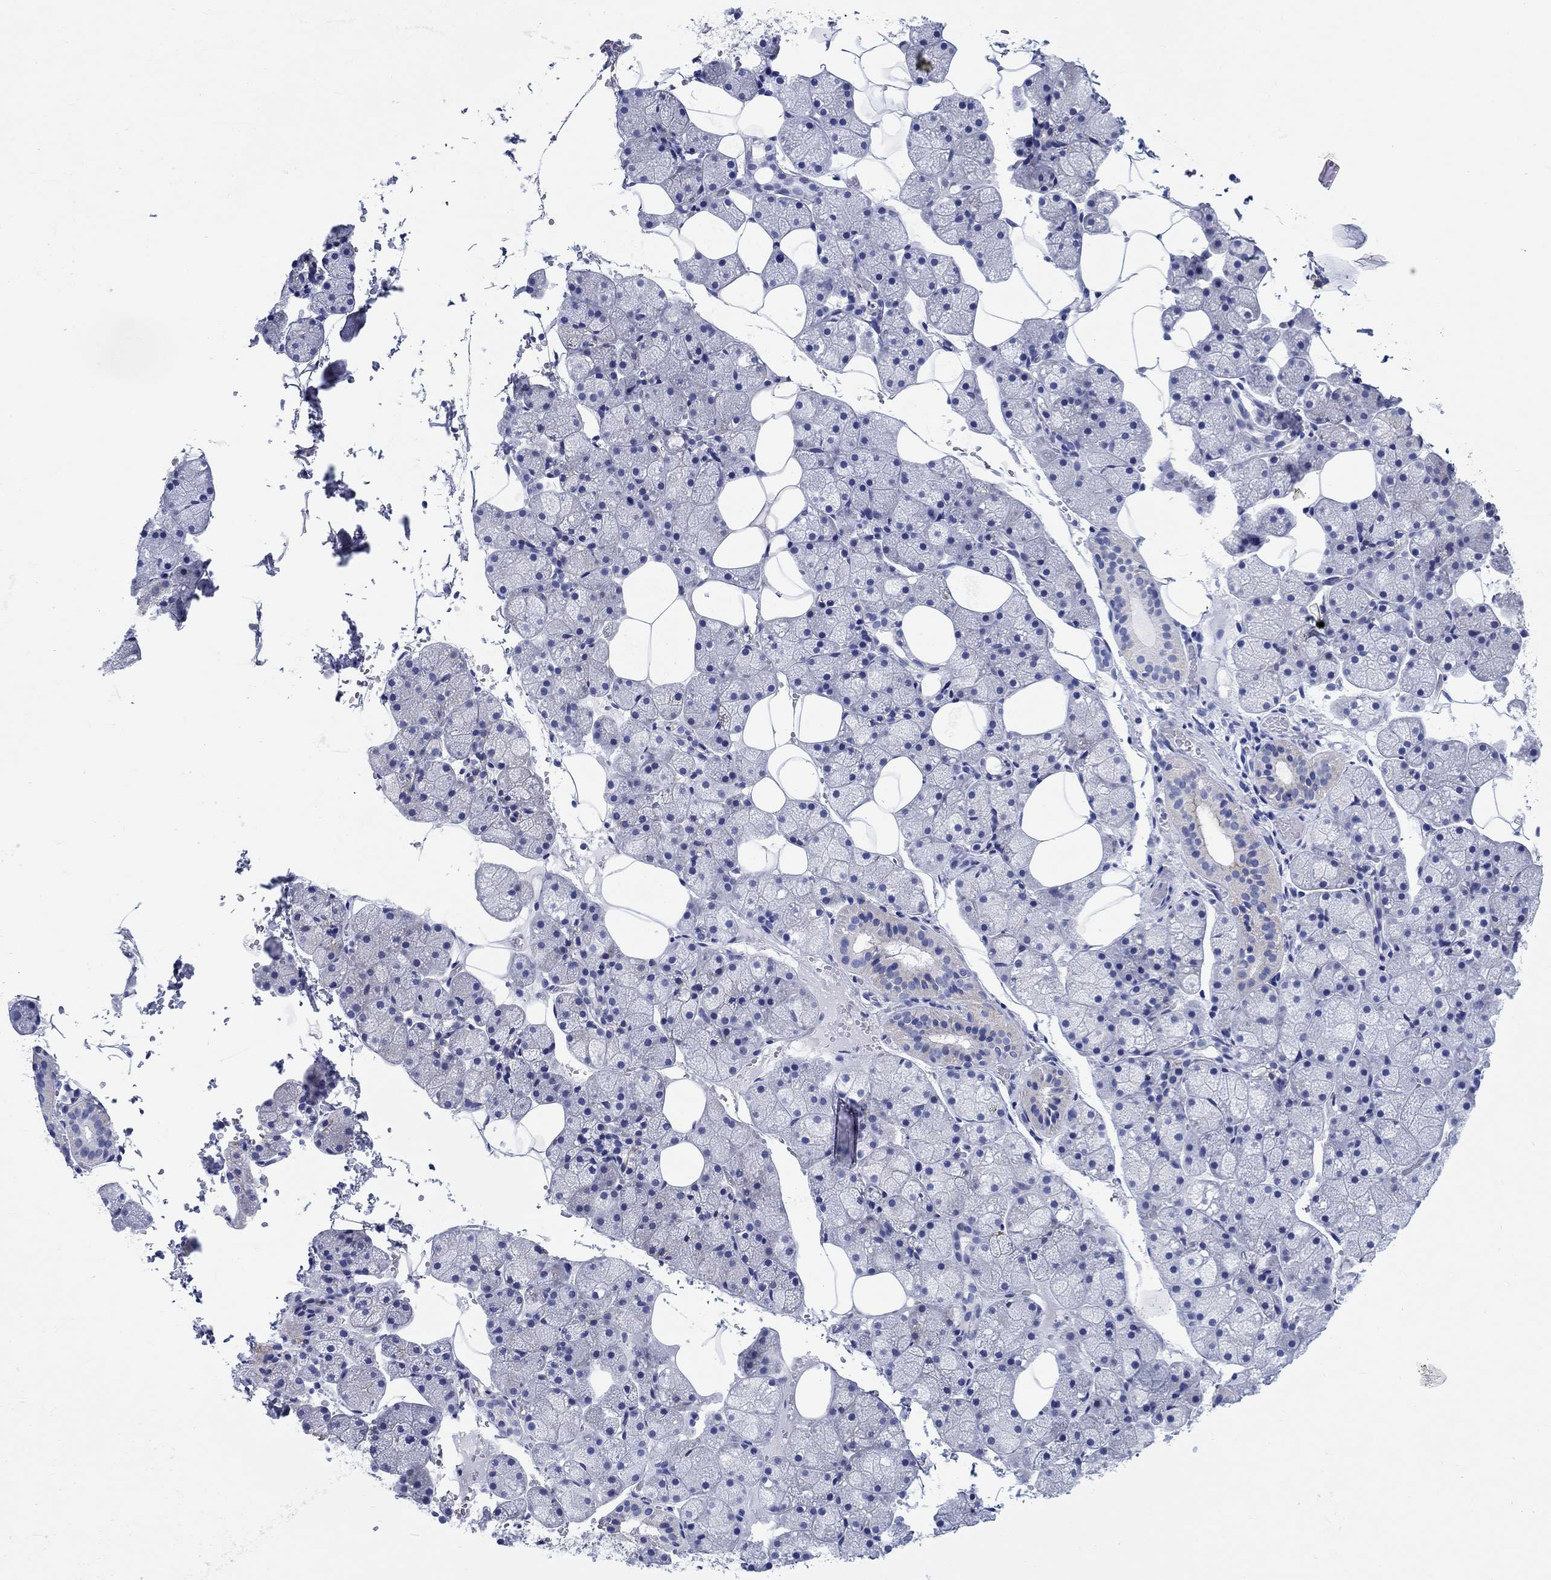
{"staining": {"intensity": "negative", "quantity": "none", "location": "none"}, "tissue": "salivary gland", "cell_type": "Glandular cells", "image_type": "normal", "snomed": [{"axis": "morphology", "description": "Normal tissue, NOS"}, {"axis": "topography", "description": "Salivary gland"}], "caption": "An IHC micrograph of unremarkable salivary gland is shown. There is no staining in glandular cells of salivary gland.", "gene": "RD3L", "patient": {"sex": "male", "age": 38}}